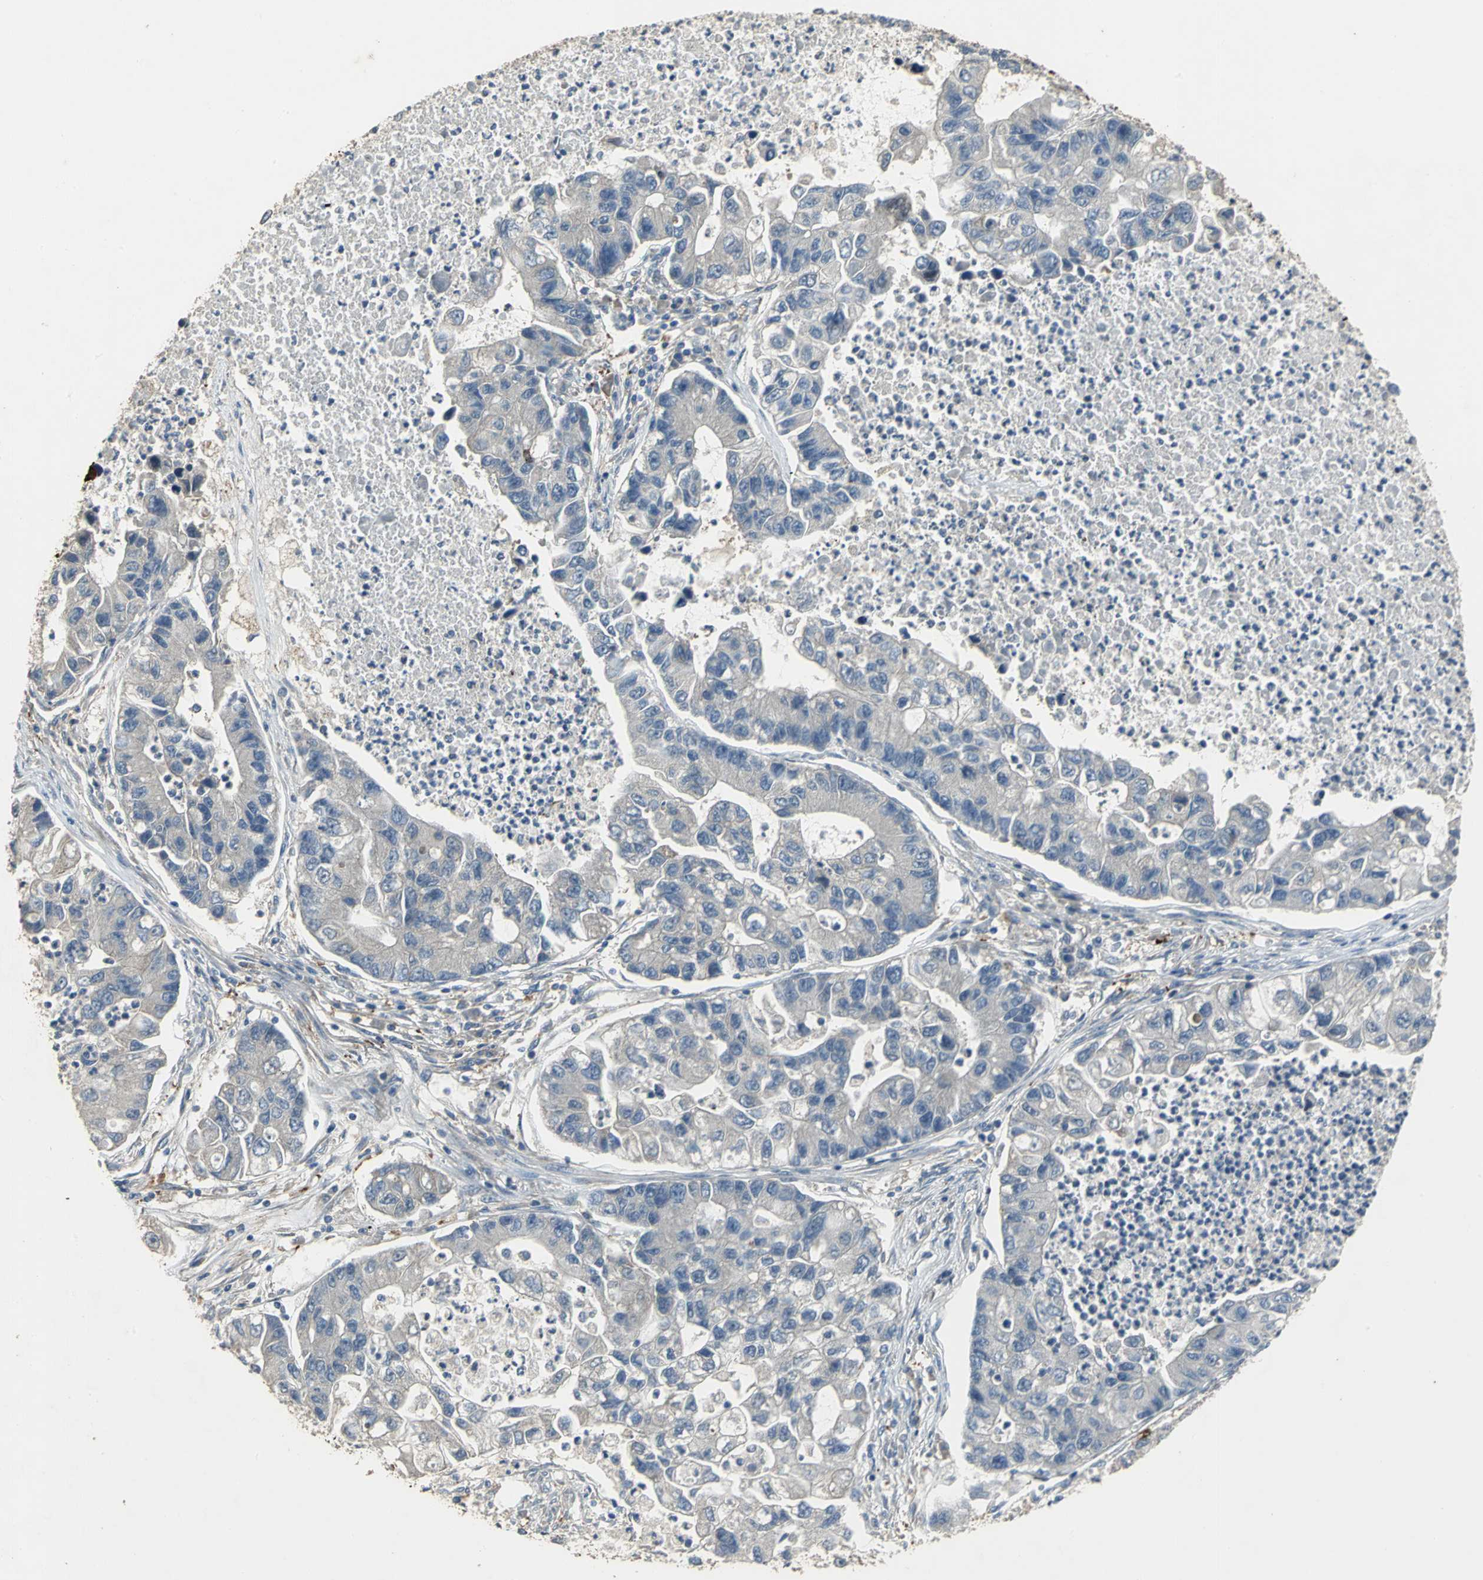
{"staining": {"intensity": "negative", "quantity": "none", "location": "none"}, "tissue": "lung cancer", "cell_type": "Tumor cells", "image_type": "cancer", "snomed": [{"axis": "morphology", "description": "Adenocarcinoma, NOS"}, {"axis": "topography", "description": "Lung"}], "caption": "Immunohistochemistry (IHC) photomicrograph of neoplastic tissue: human lung cancer stained with DAB demonstrates no significant protein expression in tumor cells.", "gene": "MET", "patient": {"sex": "female", "age": 51}}